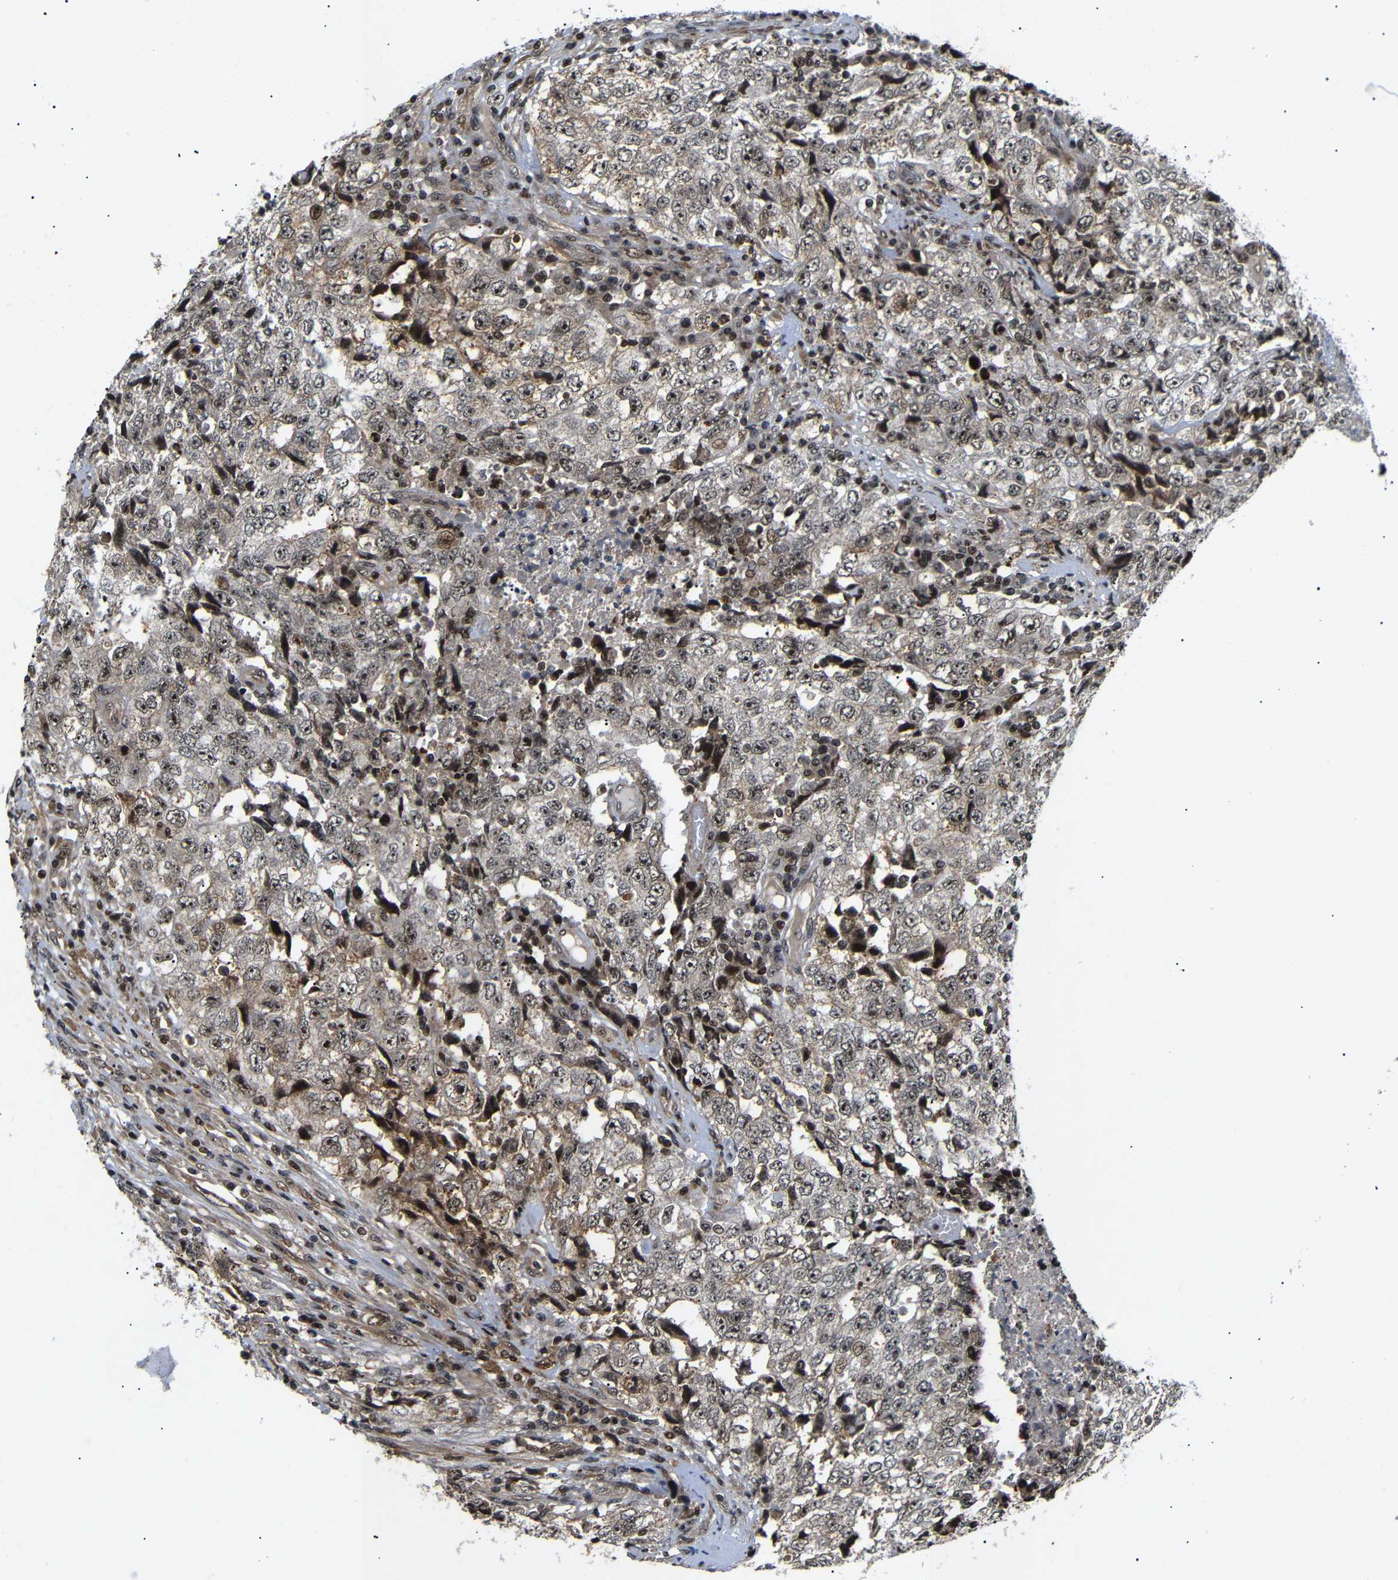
{"staining": {"intensity": "moderate", "quantity": ">75%", "location": "cytoplasmic/membranous,nuclear"}, "tissue": "testis cancer", "cell_type": "Tumor cells", "image_type": "cancer", "snomed": [{"axis": "morphology", "description": "Necrosis, NOS"}, {"axis": "morphology", "description": "Carcinoma, Embryonal, NOS"}, {"axis": "topography", "description": "Testis"}], "caption": "Testis cancer was stained to show a protein in brown. There is medium levels of moderate cytoplasmic/membranous and nuclear expression in about >75% of tumor cells.", "gene": "KIF23", "patient": {"sex": "male", "age": 19}}